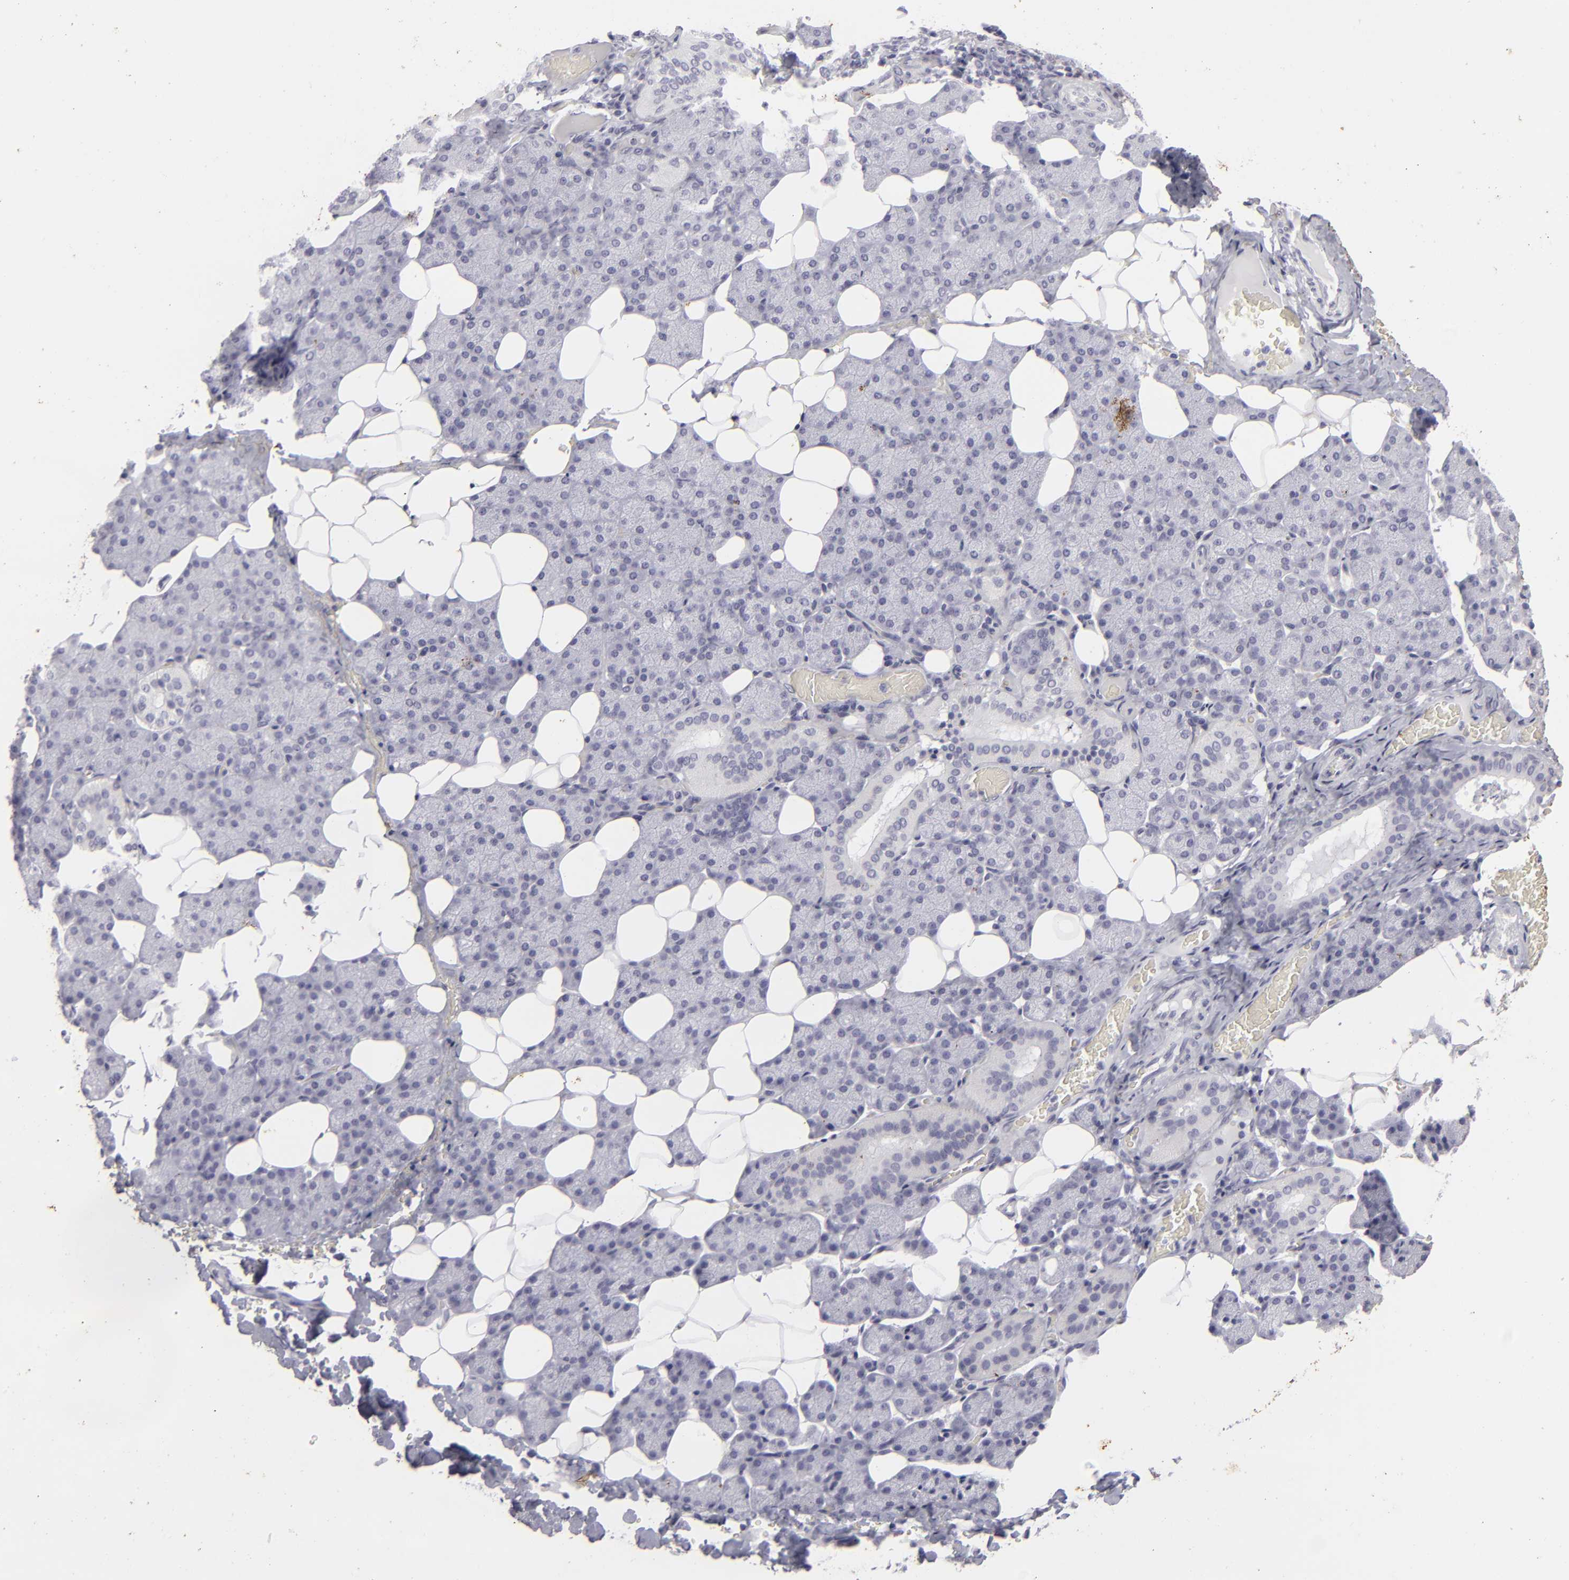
{"staining": {"intensity": "negative", "quantity": "none", "location": "none"}, "tissue": "salivary gland", "cell_type": "Glandular cells", "image_type": "normal", "snomed": [{"axis": "morphology", "description": "Normal tissue, NOS"}, {"axis": "topography", "description": "Lymph node"}, {"axis": "topography", "description": "Salivary gland"}], "caption": "Immunohistochemistry (IHC) of normal salivary gland demonstrates no expression in glandular cells.", "gene": "KRT1", "patient": {"sex": "male", "age": 8}}